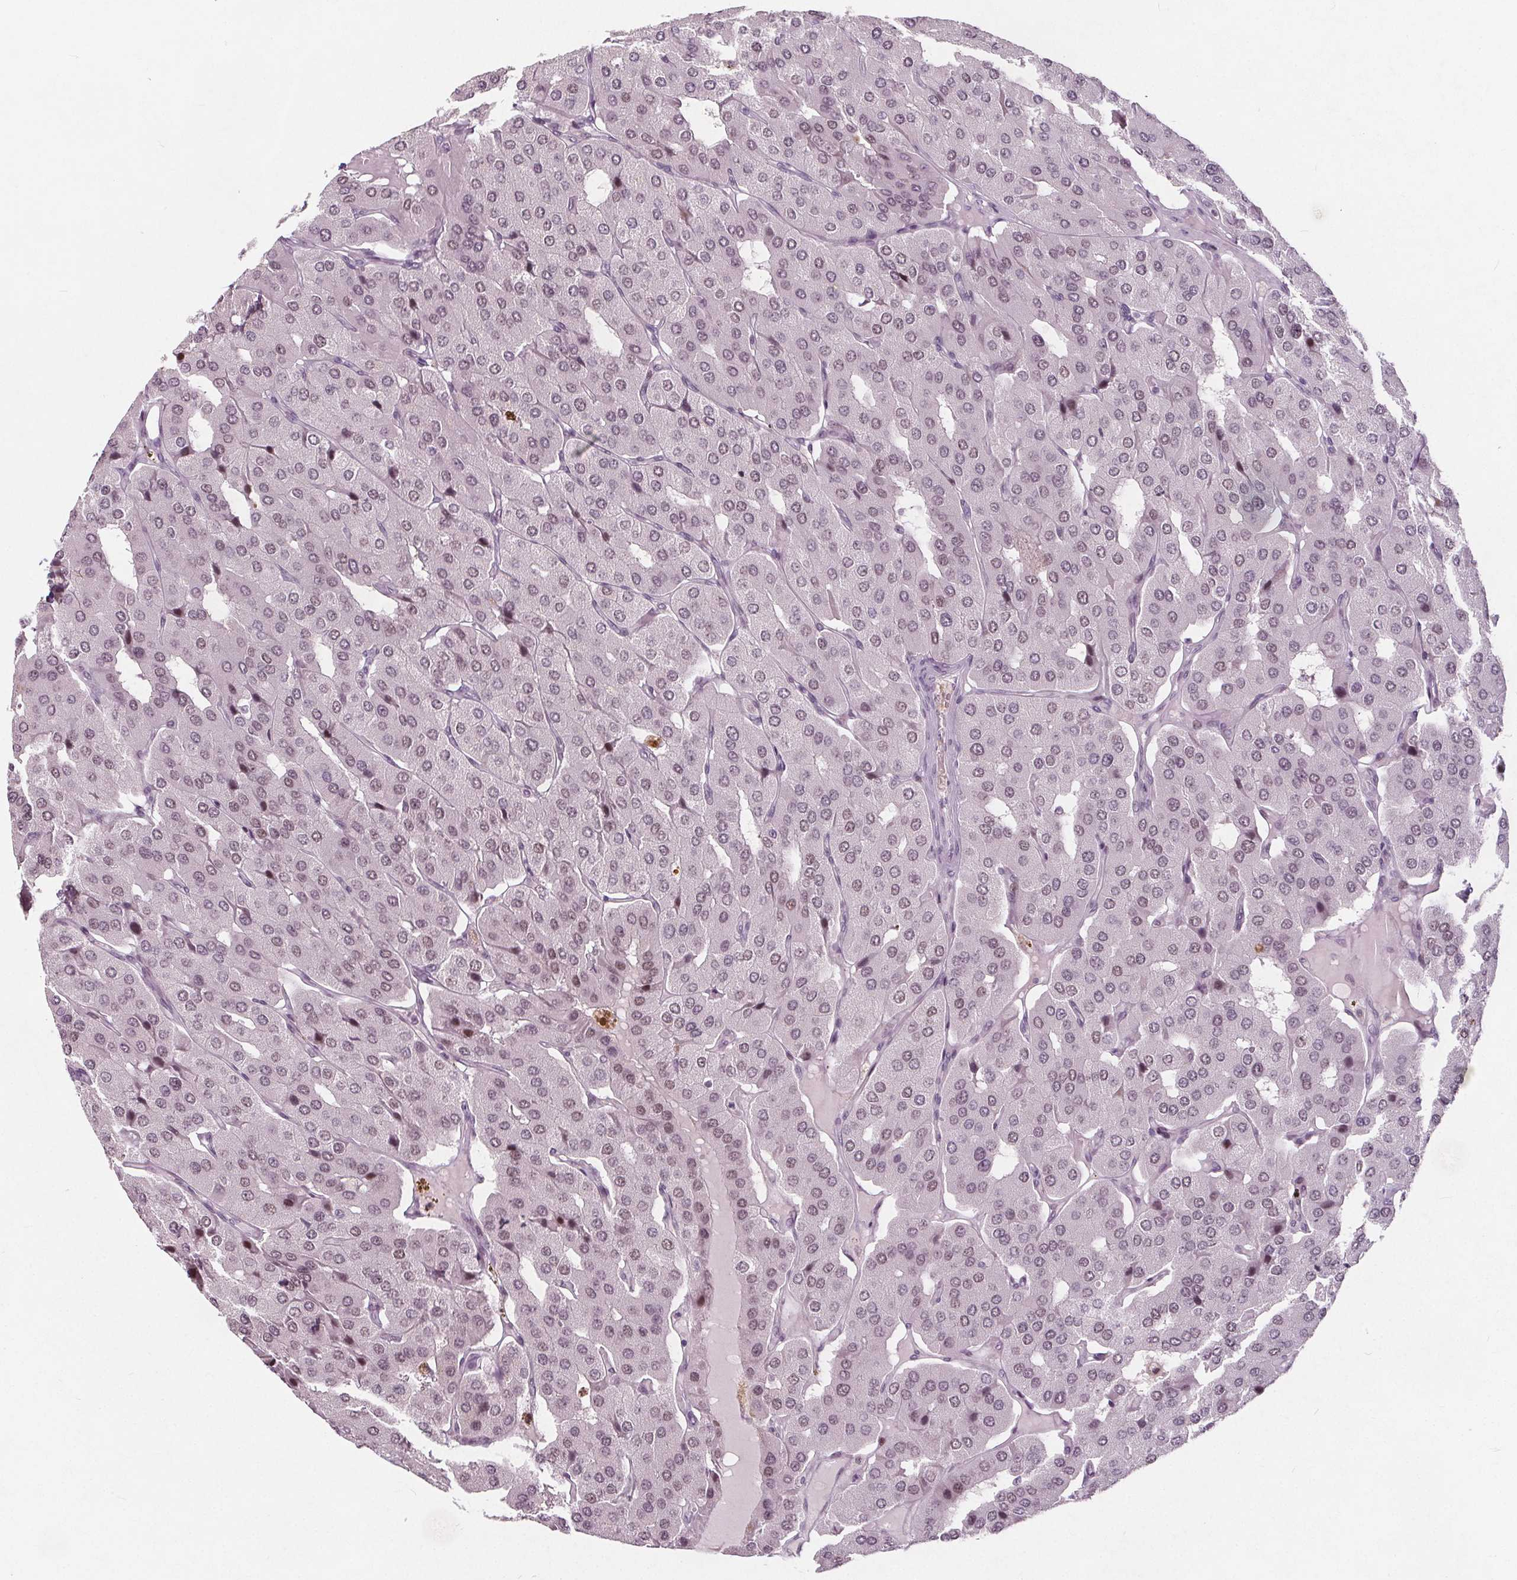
{"staining": {"intensity": "weak", "quantity": "25%-75%", "location": "nuclear"}, "tissue": "parathyroid gland", "cell_type": "Glandular cells", "image_type": "normal", "snomed": [{"axis": "morphology", "description": "Normal tissue, NOS"}, {"axis": "morphology", "description": "Adenoma, NOS"}, {"axis": "topography", "description": "Parathyroid gland"}], "caption": "Immunohistochemistry photomicrograph of unremarkable human parathyroid gland stained for a protein (brown), which displays low levels of weak nuclear staining in approximately 25%-75% of glandular cells.", "gene": "TAF6L", "patient": {"sex": "female", "age": 86}}